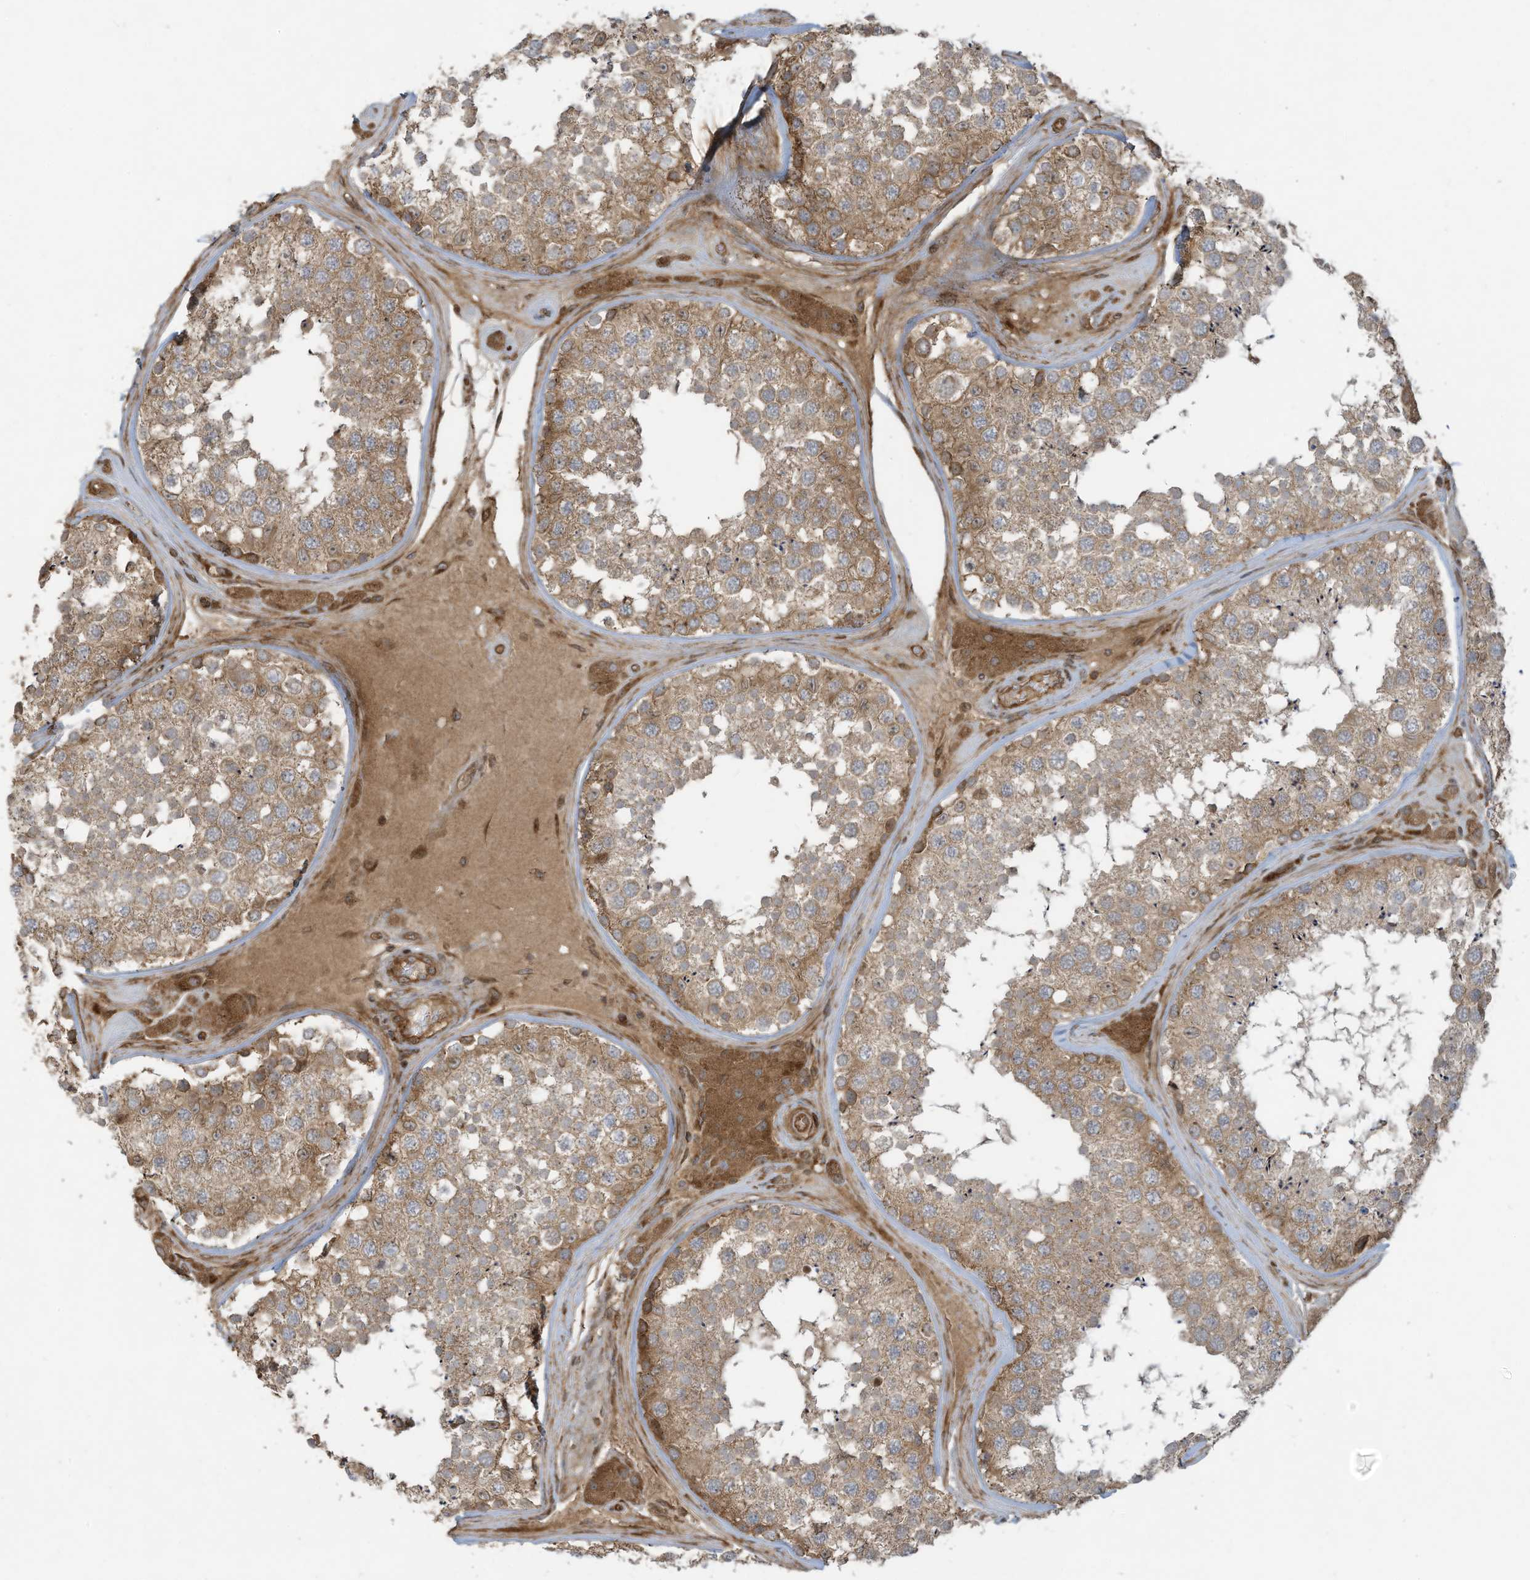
{"staining": {"intensity": "moderate", "quantity": ">75%", "location": "cytoplasmic/membranous"}, "tissue": "testis", "cell_type": "Cells in seminiferous ducts", "image_type": "normal", "snomed": [{"axis": "morphology", "description": "Normal tissue, NOS"}, {"axis": "topography", "description": "Testis"}], "caption": "This photomicrograph shows benign testis stained with IHC to label a protein in brown. The cytoplasmic/membranous of cells in seminiferous ducts show moderate positivity for the protein. Nuclei are counter-stained blue.", "gene": "DDIT4", "patient": {"sex": "male", "age": 46}}